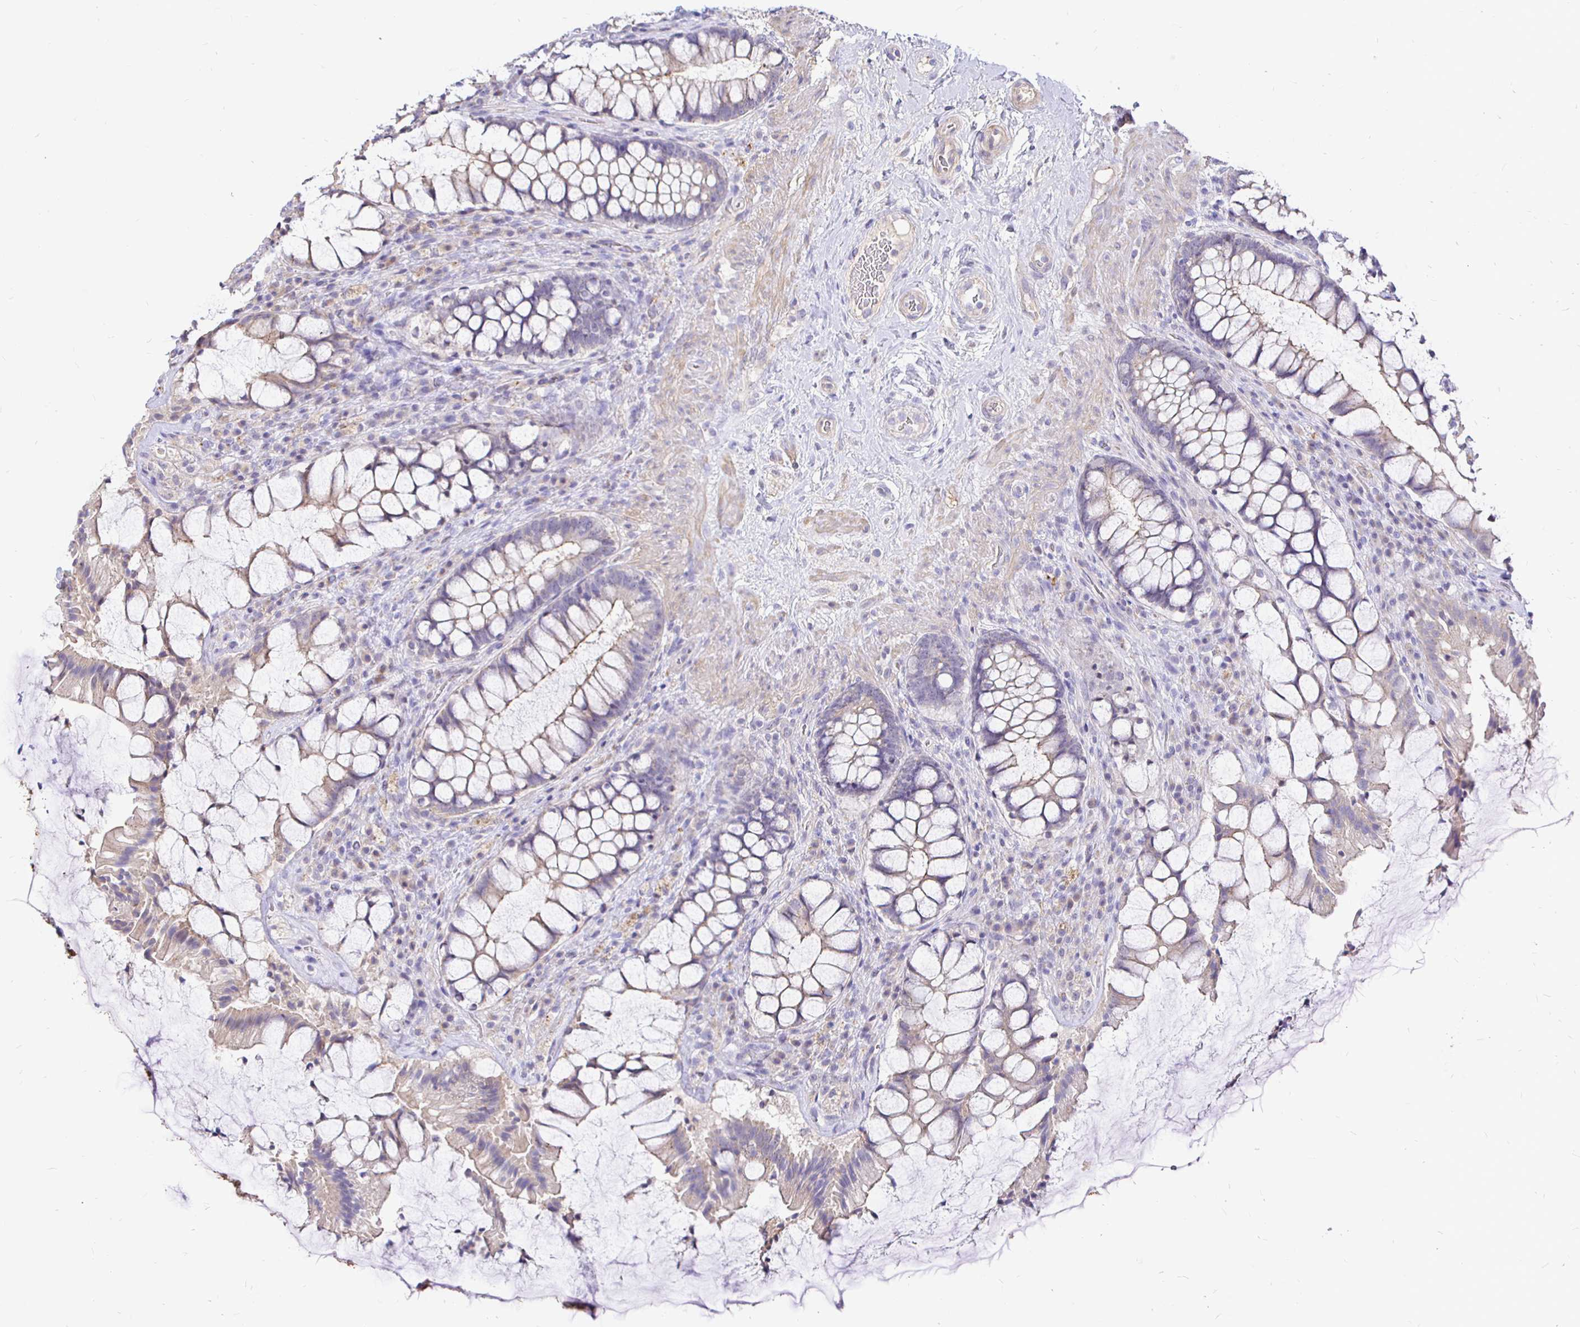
{"staining": {"intensity": "weak", "quantity": "<25%", "location": "cytoplasmic/membranous"}, "tissue": "rectum", "cell_type": "Glandular cells", "image_type": "normal", "snomed": [{"axis": "morphology", "description": "Normal tissue, NOS"}, {"axis": "topography", "description": "Rectum"}], "caption": "This is an IHC micrograph of unremarkable human rectum. There is no positivity in glandular cells.", "gene": "NECAB1", "patient": {"sex": "female", "age": 58}}